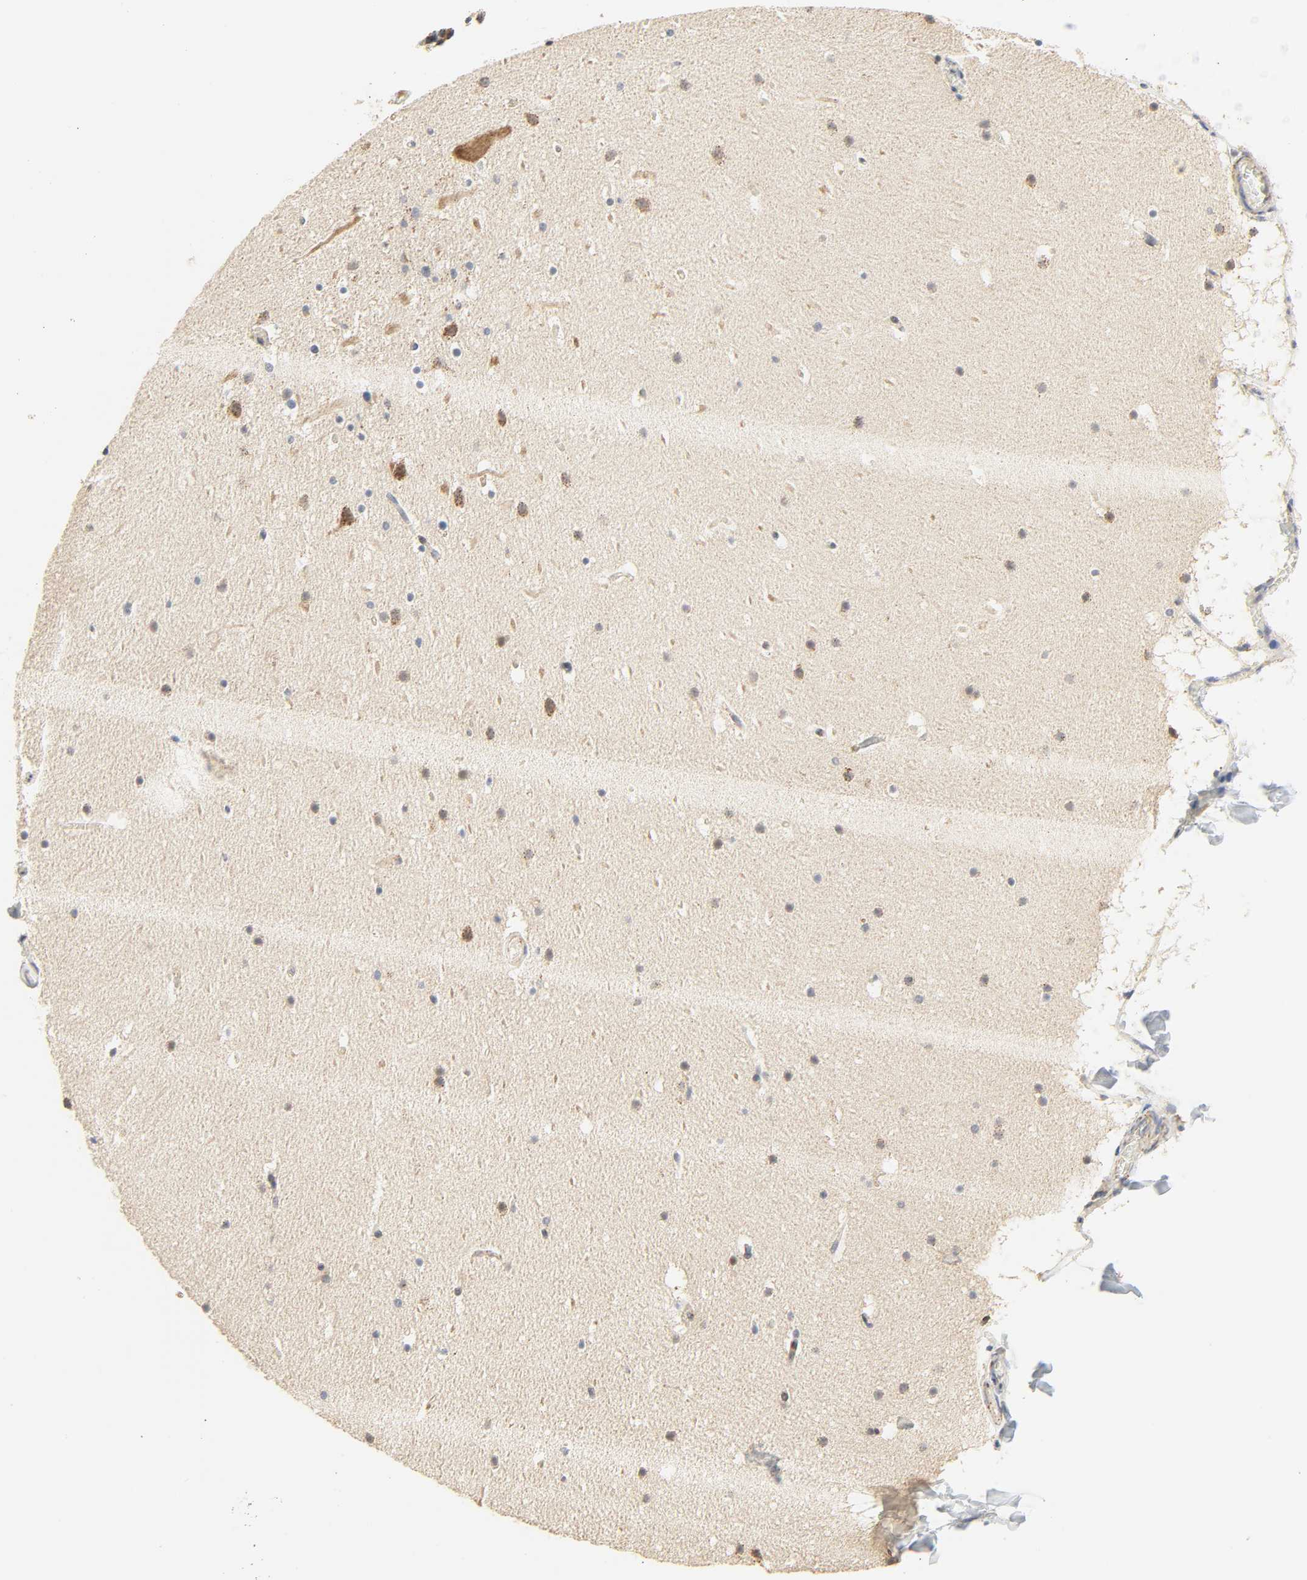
{"staining": {"intensity": "weak", "quantity": ">75%", "location": "cytoplasmic/membranous"}, "tissue": "cerebellum", "cell_type": "Cells in granular layer", "image_type": "normal", "snomed": [{"axis": "morphology", "description": "Normal tissue, NOS"}, {"axis": "topography", "description": "Cerebellum"}], "caption": "Unremarkable cerebellum was stained to show a protein in brown. There is low levels of weak cytoplasmic/membranous expression in approximately >75% of cells in granular layer.", "gene": "ZMAT5", "patient": {"sex": "male", "age": 45}}